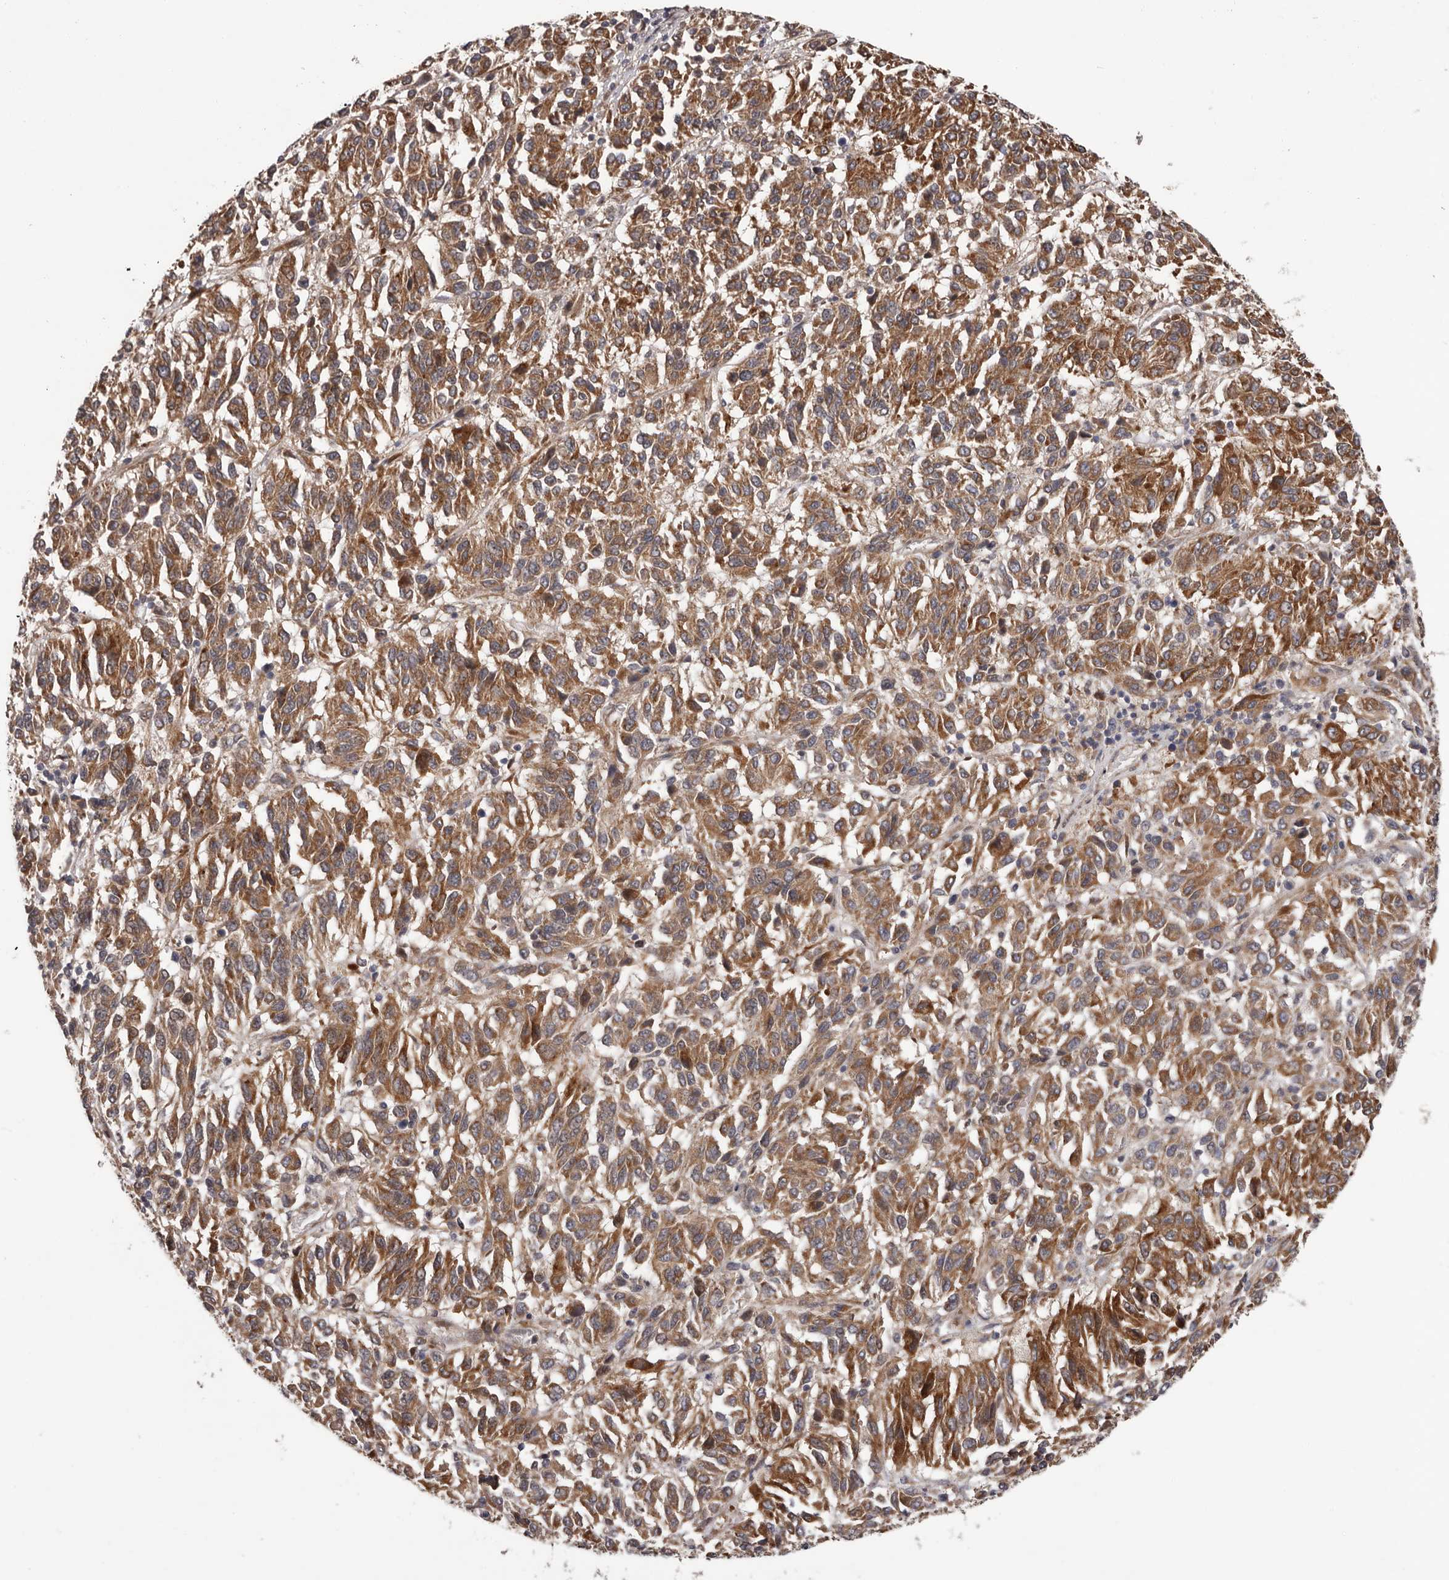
{"staining": {"intensity": "moderate", "quantity": ">75%", "location": "cytoplasmic/membranous"}, "tissue": "melanoma", "cell_type": "Tumor cells", "image_type": "cancer", "snomed": [{"axis": "morphology", "description": "Malignant melanoma, Metastatic site"}, {"axis": "topography", "description": "Lung"}], "caption": "Immunohistochemistry (IHC) image of neoplastic tissue: human malignant melanoma (metastatic site) stained using immunohistochemistry reveals medium levels of moderate protein expression localized specifically in the cytoplasmic/membranous of tumor cells, appearing as a cytoplasmic/membranous brown color.", "gene": "PRKD1", "patient": {"sex": "male", "age": 64}}